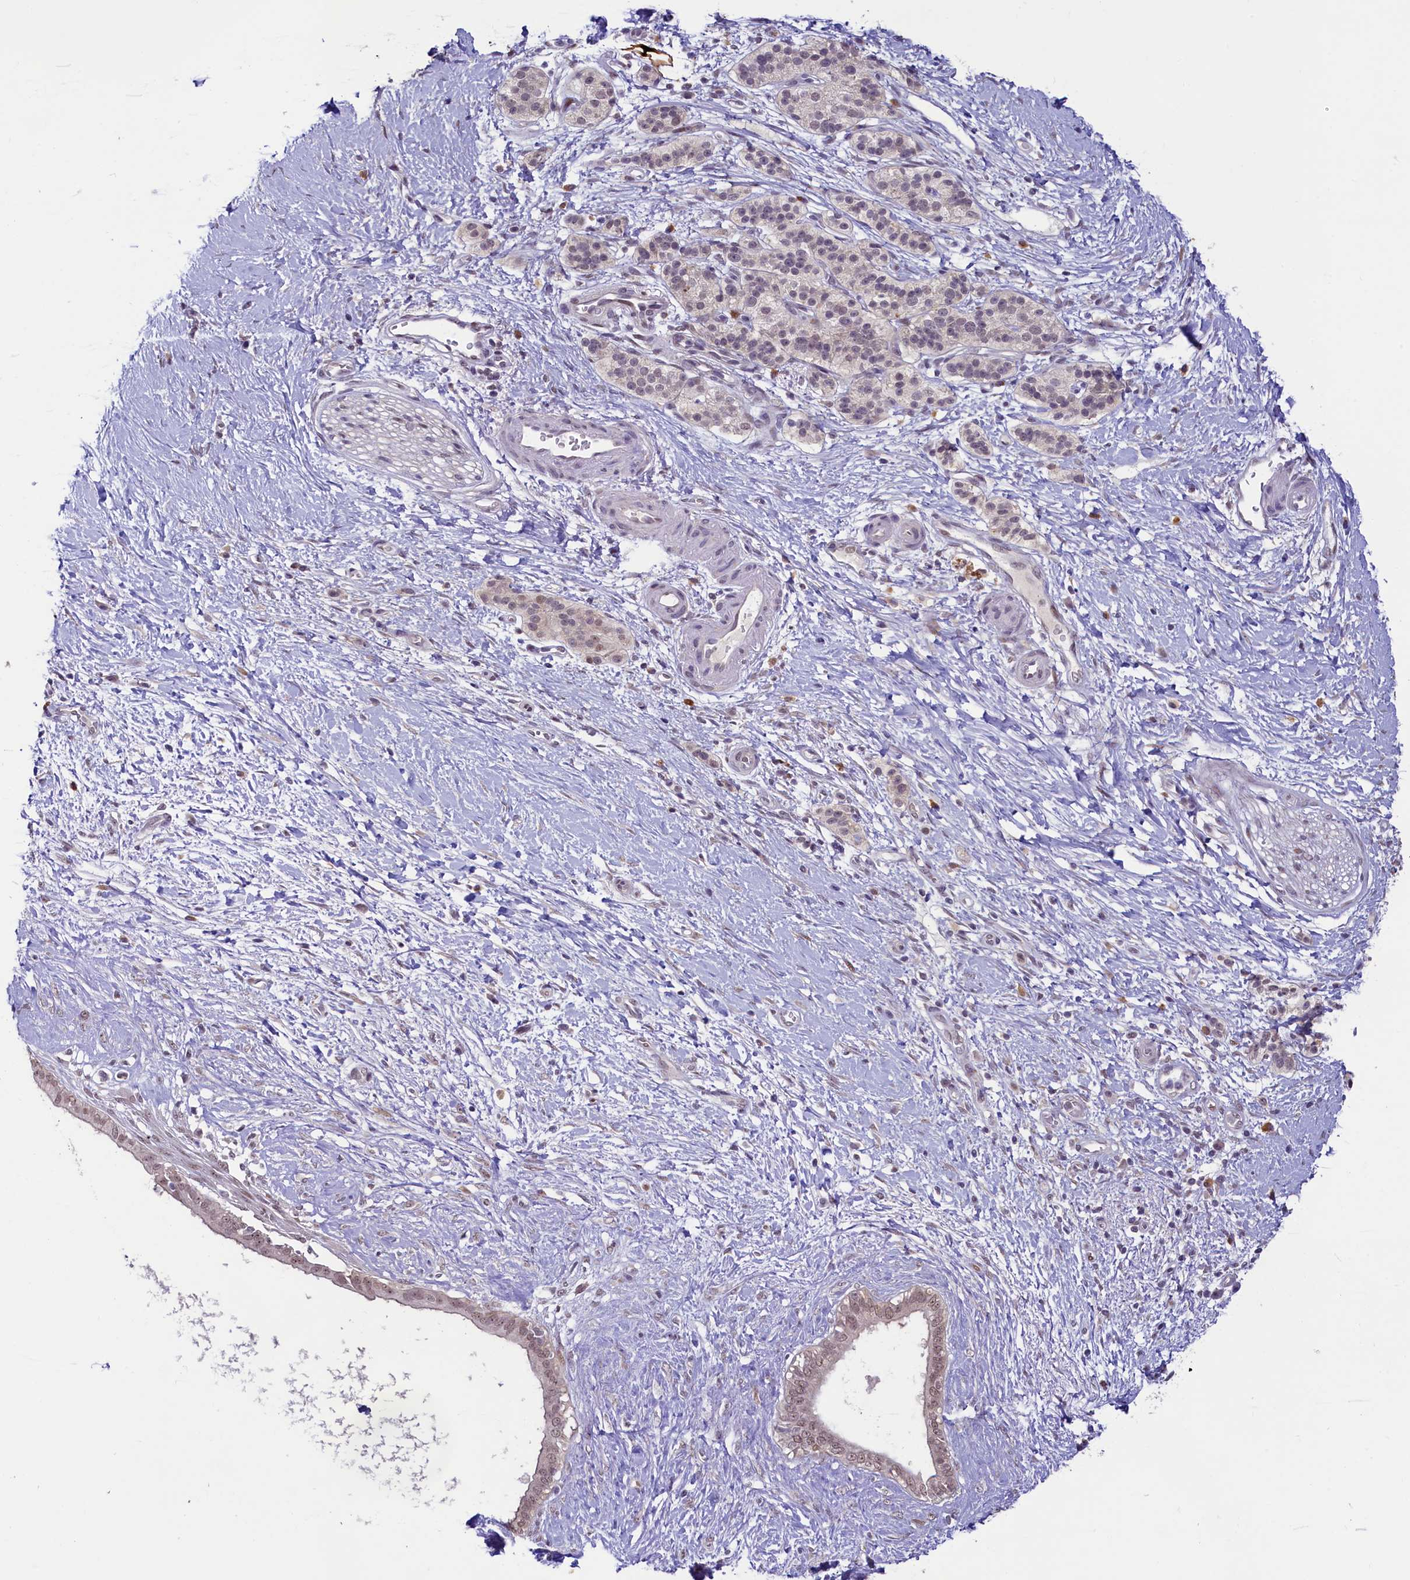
{"staining": {"intensity": "weak", "quantity": ">75%", "location": "nuclear"}, "tissue": "pancreatic cancer", "cell_type": "Tumor cells", "image_type": "cancer", "snomed": [{"axis": "morphology", "description": "Adenocarcinoma, NOS"}, {"axis": "topography", "description": "Pancreas"}], "caption": "IHC micrograph of neoplastic tissue: human adenocarcinoma (pancreatic) stained using immunohistochemistry (IHC) exhibits low levels of weak protein expression localized specifically in the nuclear of tumor cells, appearing as a nuclear brown color.", "gene": "ANKS3", "patient": {"sex": "male", "age": 50}}